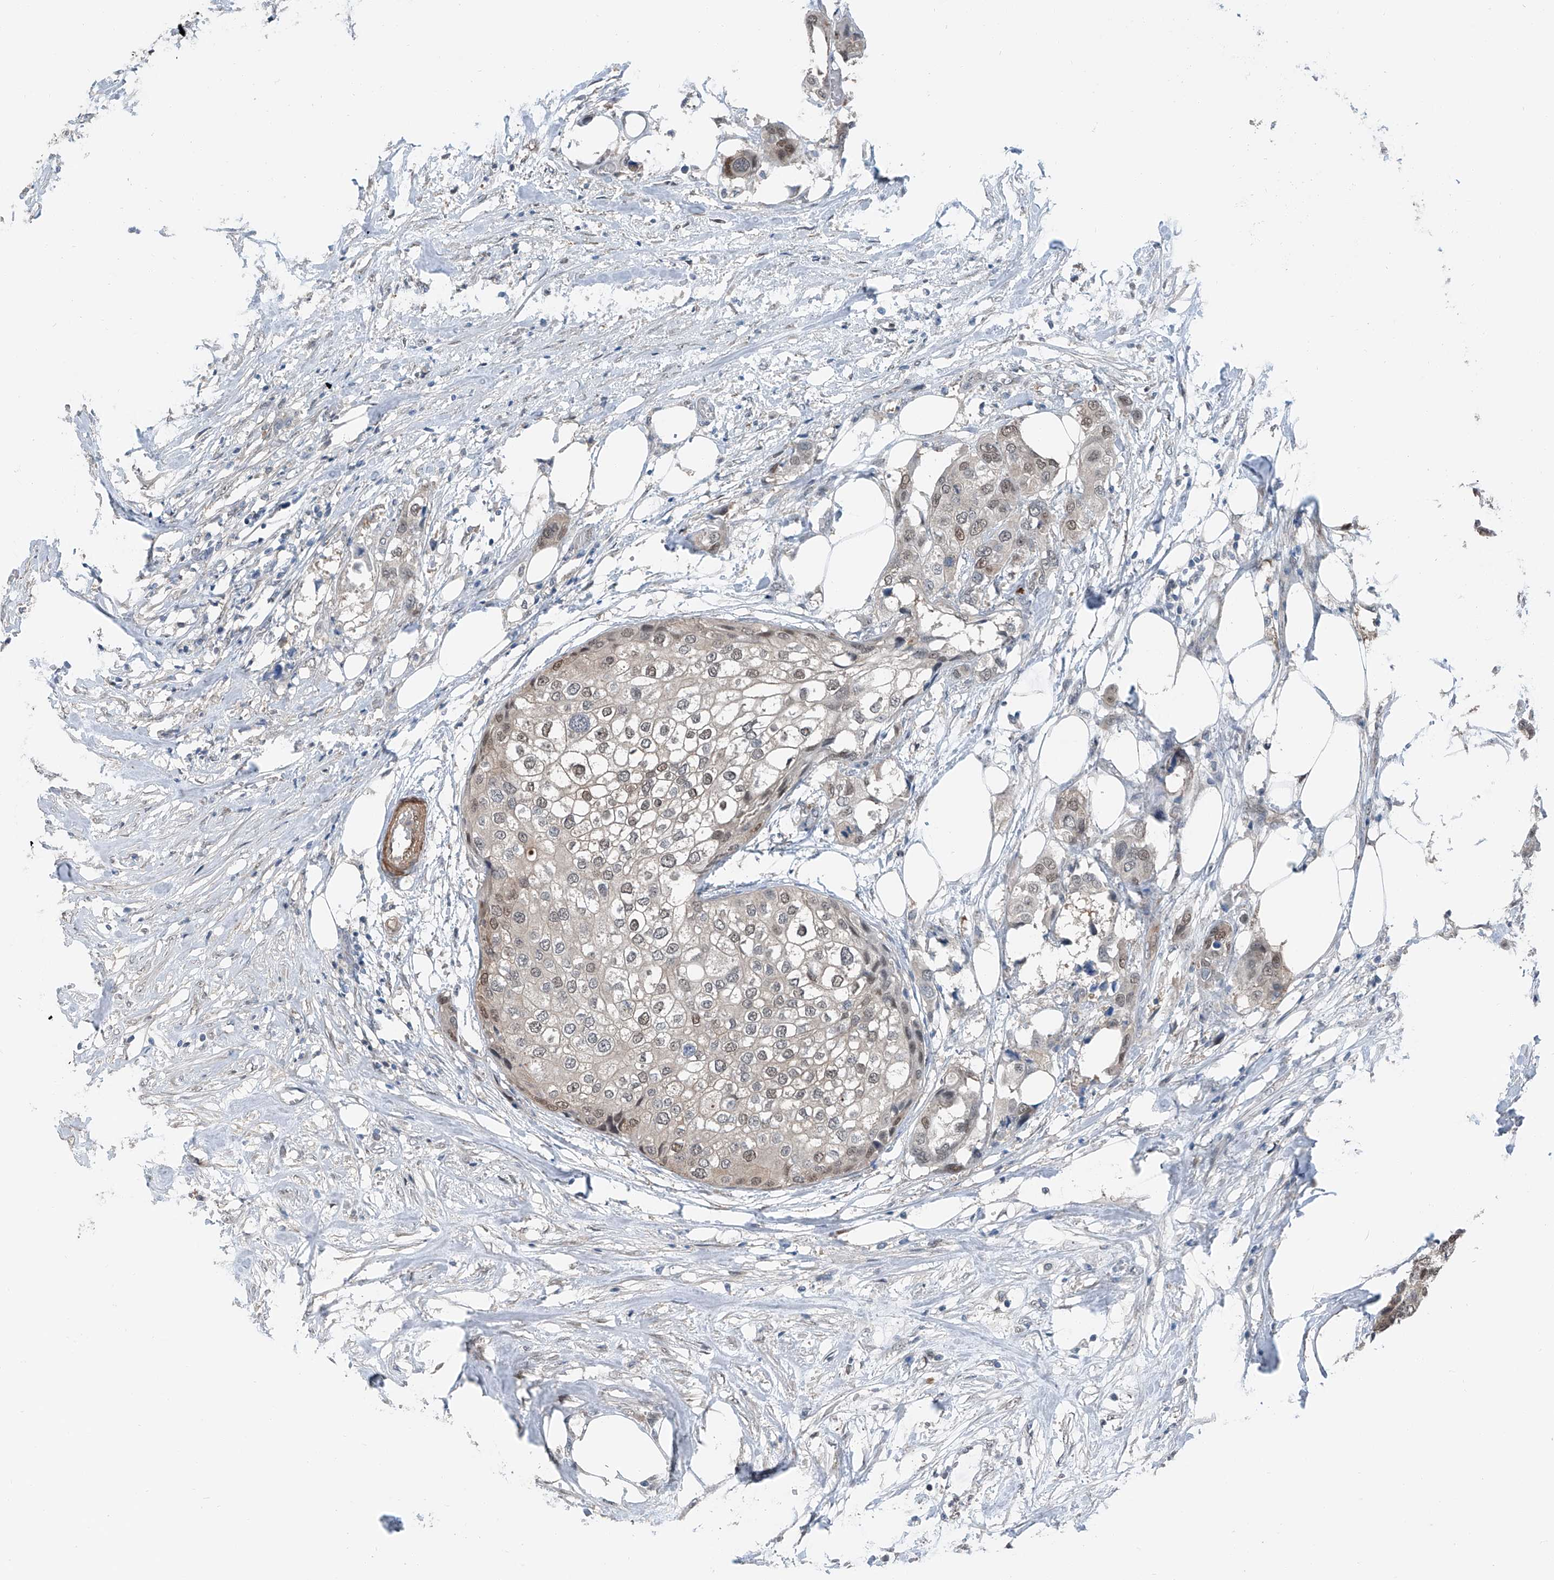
{"staining": {"intensity": "weak", "quantity": "25%-75%", "location": "nuclear"}, "tissue": "urothelial cancer", "cell_type": "Tumor cells", "image_type": "cancer", "snomed": [{"axis": "morphology", "description": "Urothelial carcinoma, High grade"}, {"axis": "topography", "description": "Urinary bladder"}], "caption": "Urothelial cancer stained with a brown dye displays weak nuclear positive staining in approximately 25%-75% of tumor cells.", "gene": "HSPA6", "patient": {"sex": "male", "age": 64}}